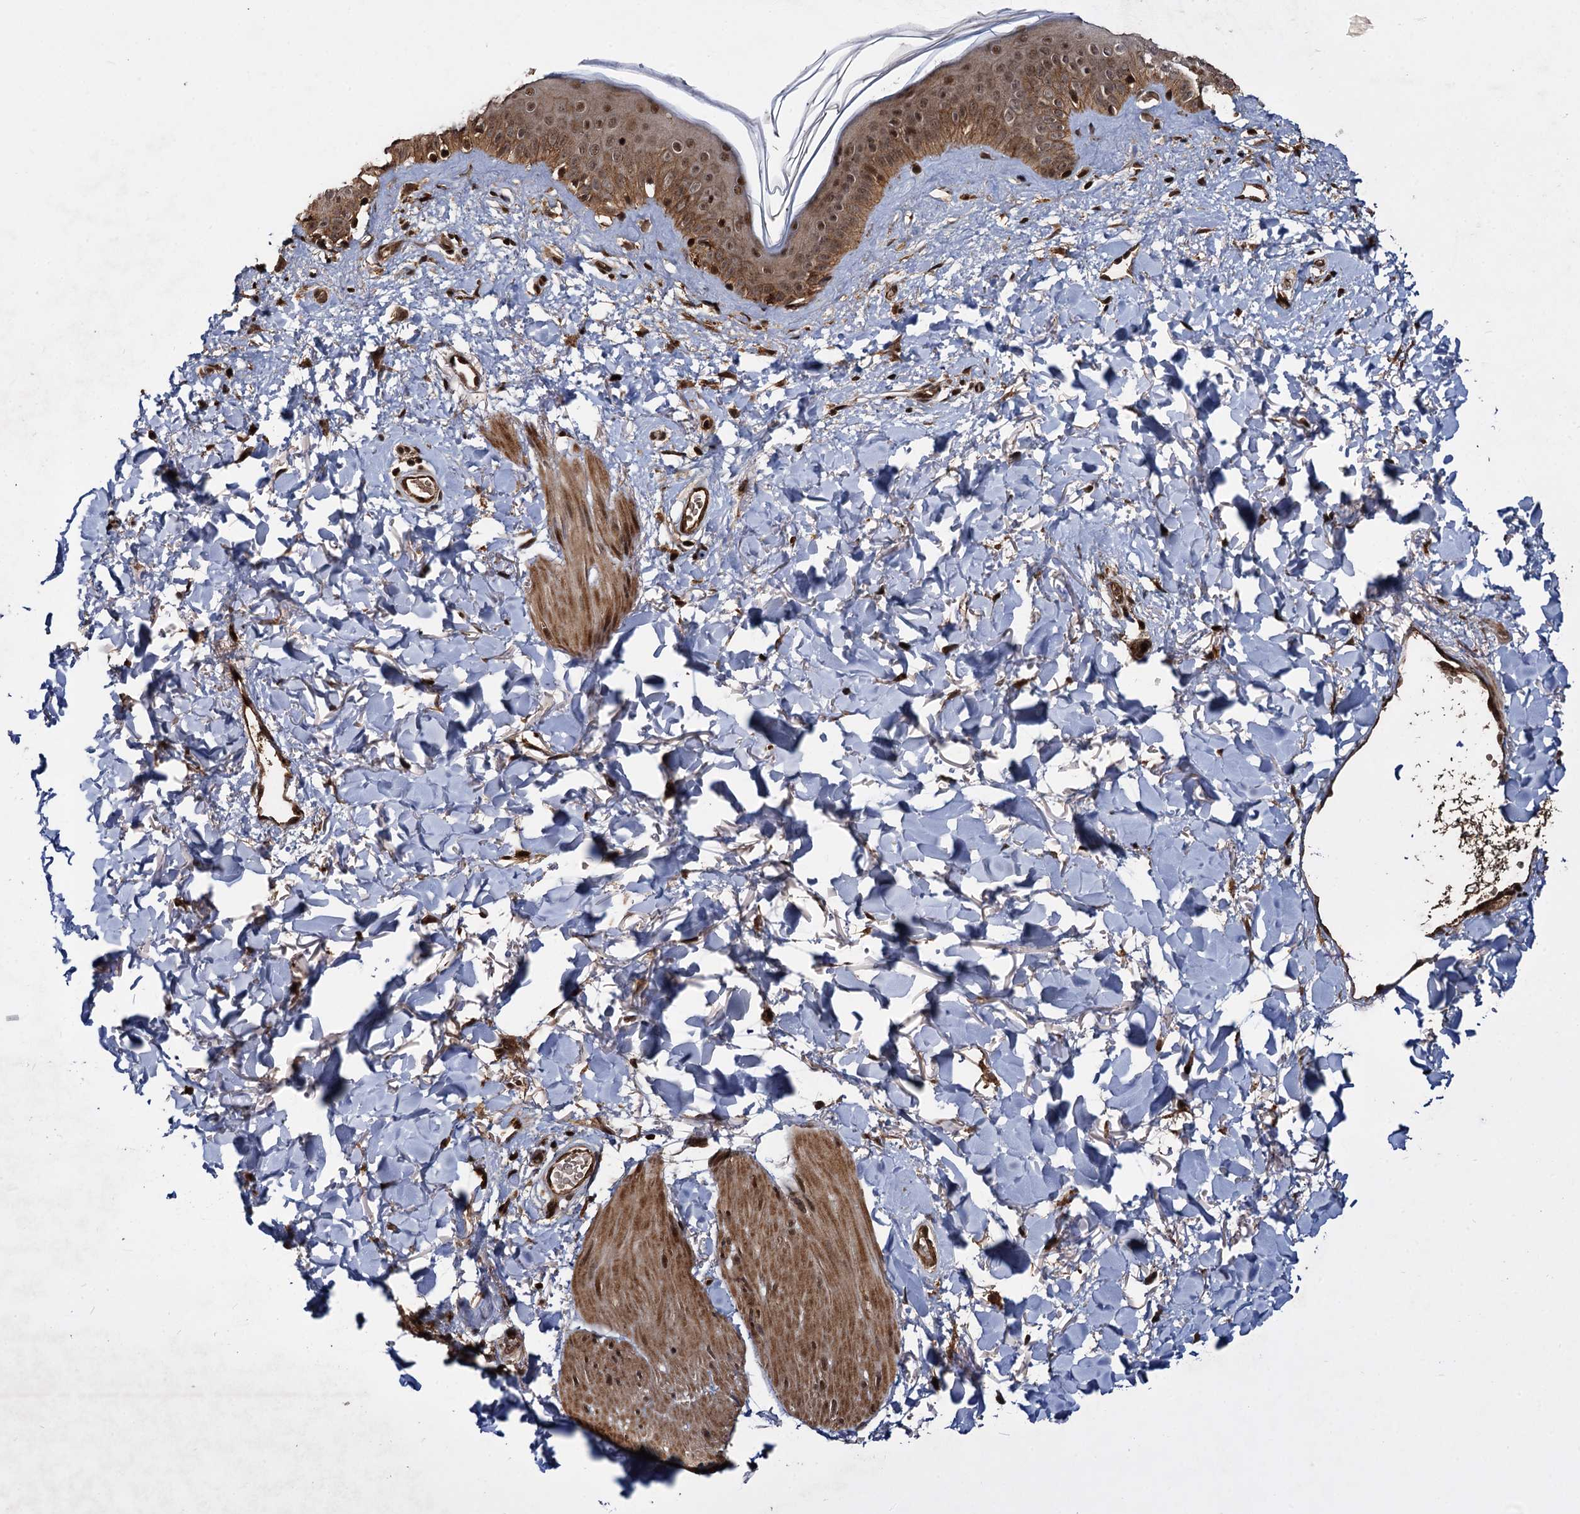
{"staining": {"intensity": "strong", "quantity": ">75%", "location": "cytoplasmic/membranous,nuclear"}, "tissue": "skin", "cell_type": "Fibroblasts", "image_type": "normal", "snomed": [{"axis": "morphology", "description": "Normal tissue, NOS"}, {"axis": "topography", "description": "Skin"}], "caption": "Immunohistochemistry photomicrograph of benign skin stained for a protein (brown), which shows high levels of strong cytoplasmic/membranous,nuclear positivity in approximately >75% of fibroblasts.", "gene": "CEP192", "patient": {"sex": "female", "age": 58}}